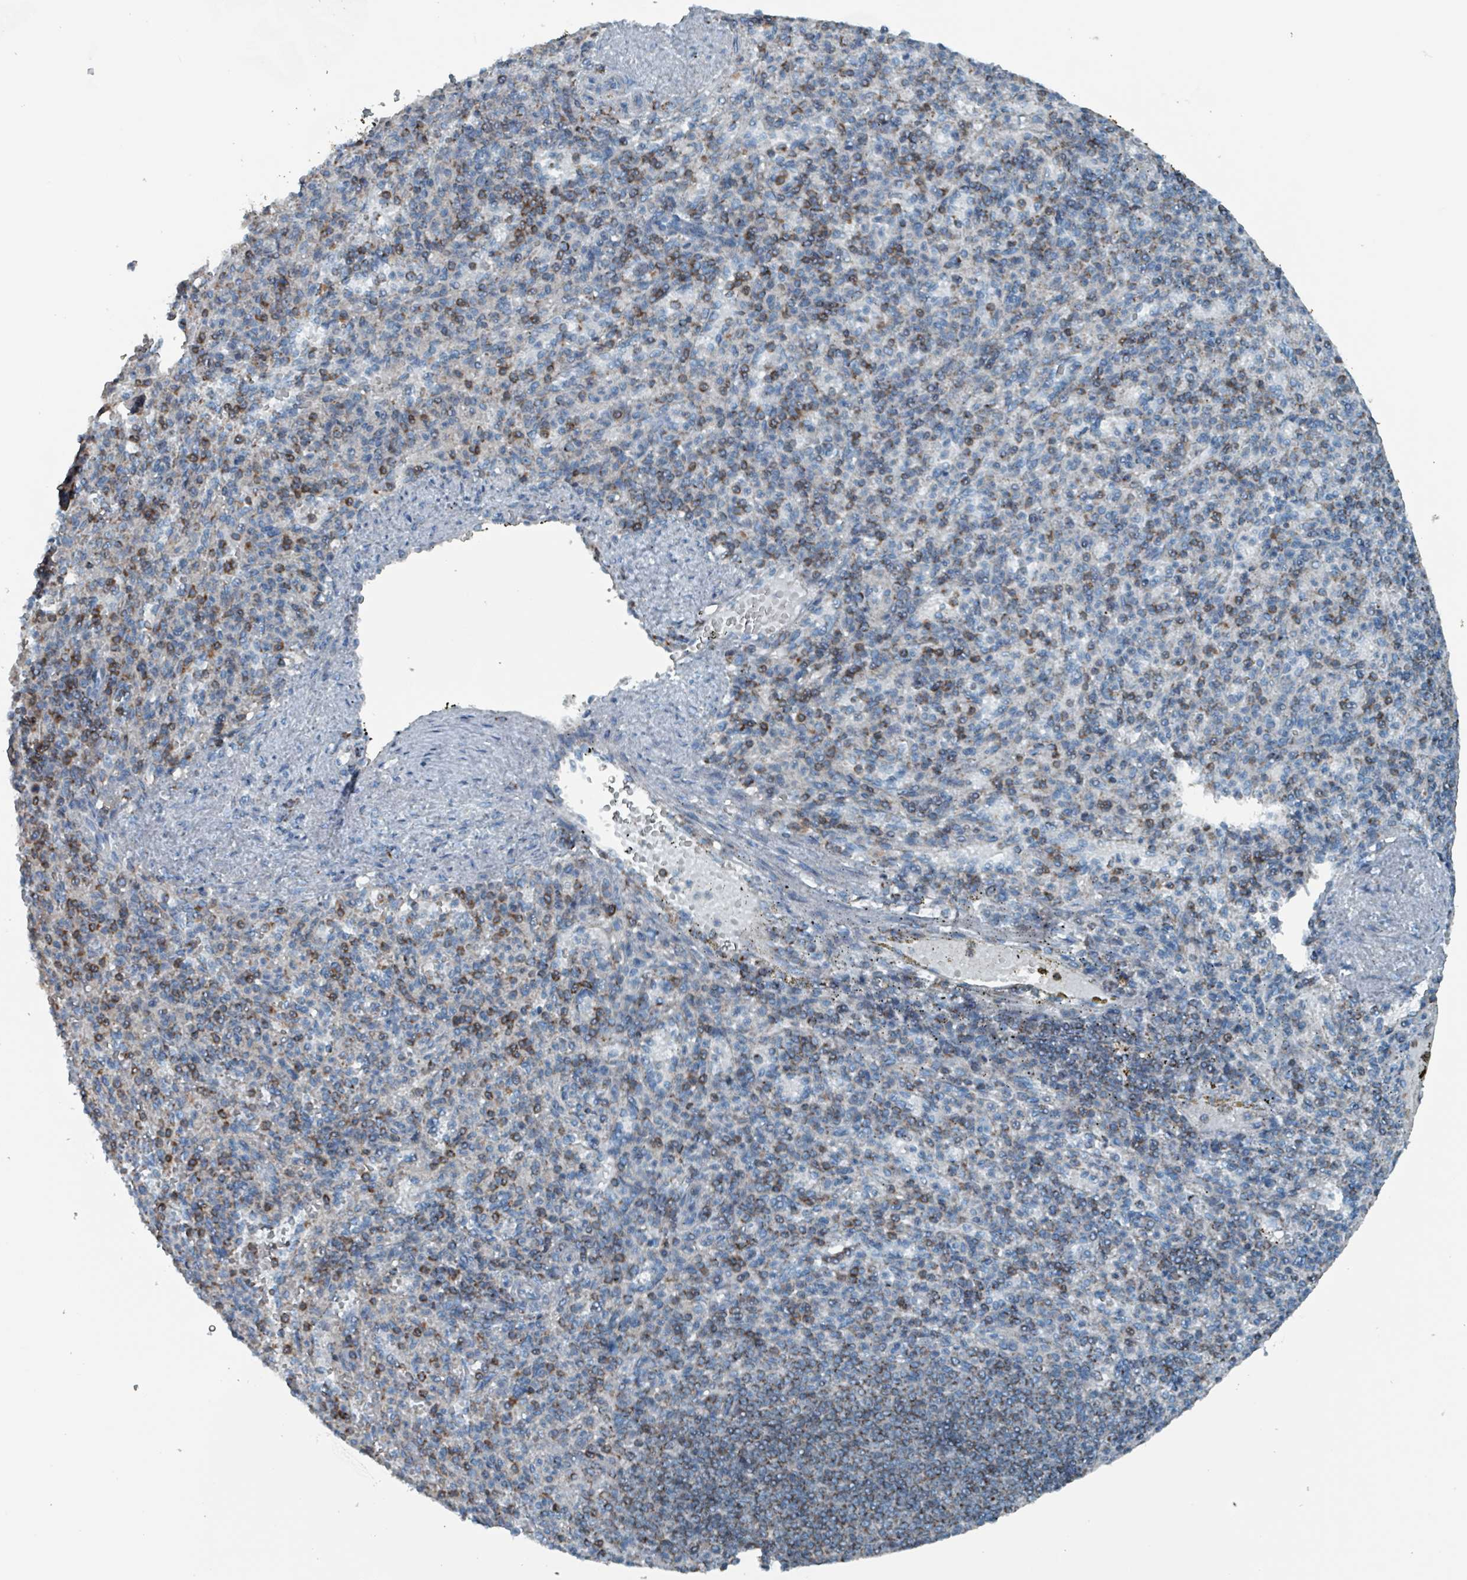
{"staining": {"intensity": "moderate", "quantity": "<25%", "location": "cytoplasmic/membranous"}, "tissue": "spleen", "cell_type": "Cells in red pulp", "image_type": "normal", "snomed": [{"axis": "morphology", "description": "Normal tissue, NOS"}, {"axis": "topography", "description": "Spleen"}], "caption": "DAB immunohistochemical staining of benign human spleen displays moderate cytoplasmic/membranous protein expression in approximately <25% of cells in red pulp. (Stains: DAB in brown, nuclei in blue, Microscopy: brightfield microscopy at high magnification).", "gene": "ABHD18", "patient": {"sex": "female", "age": 74}}